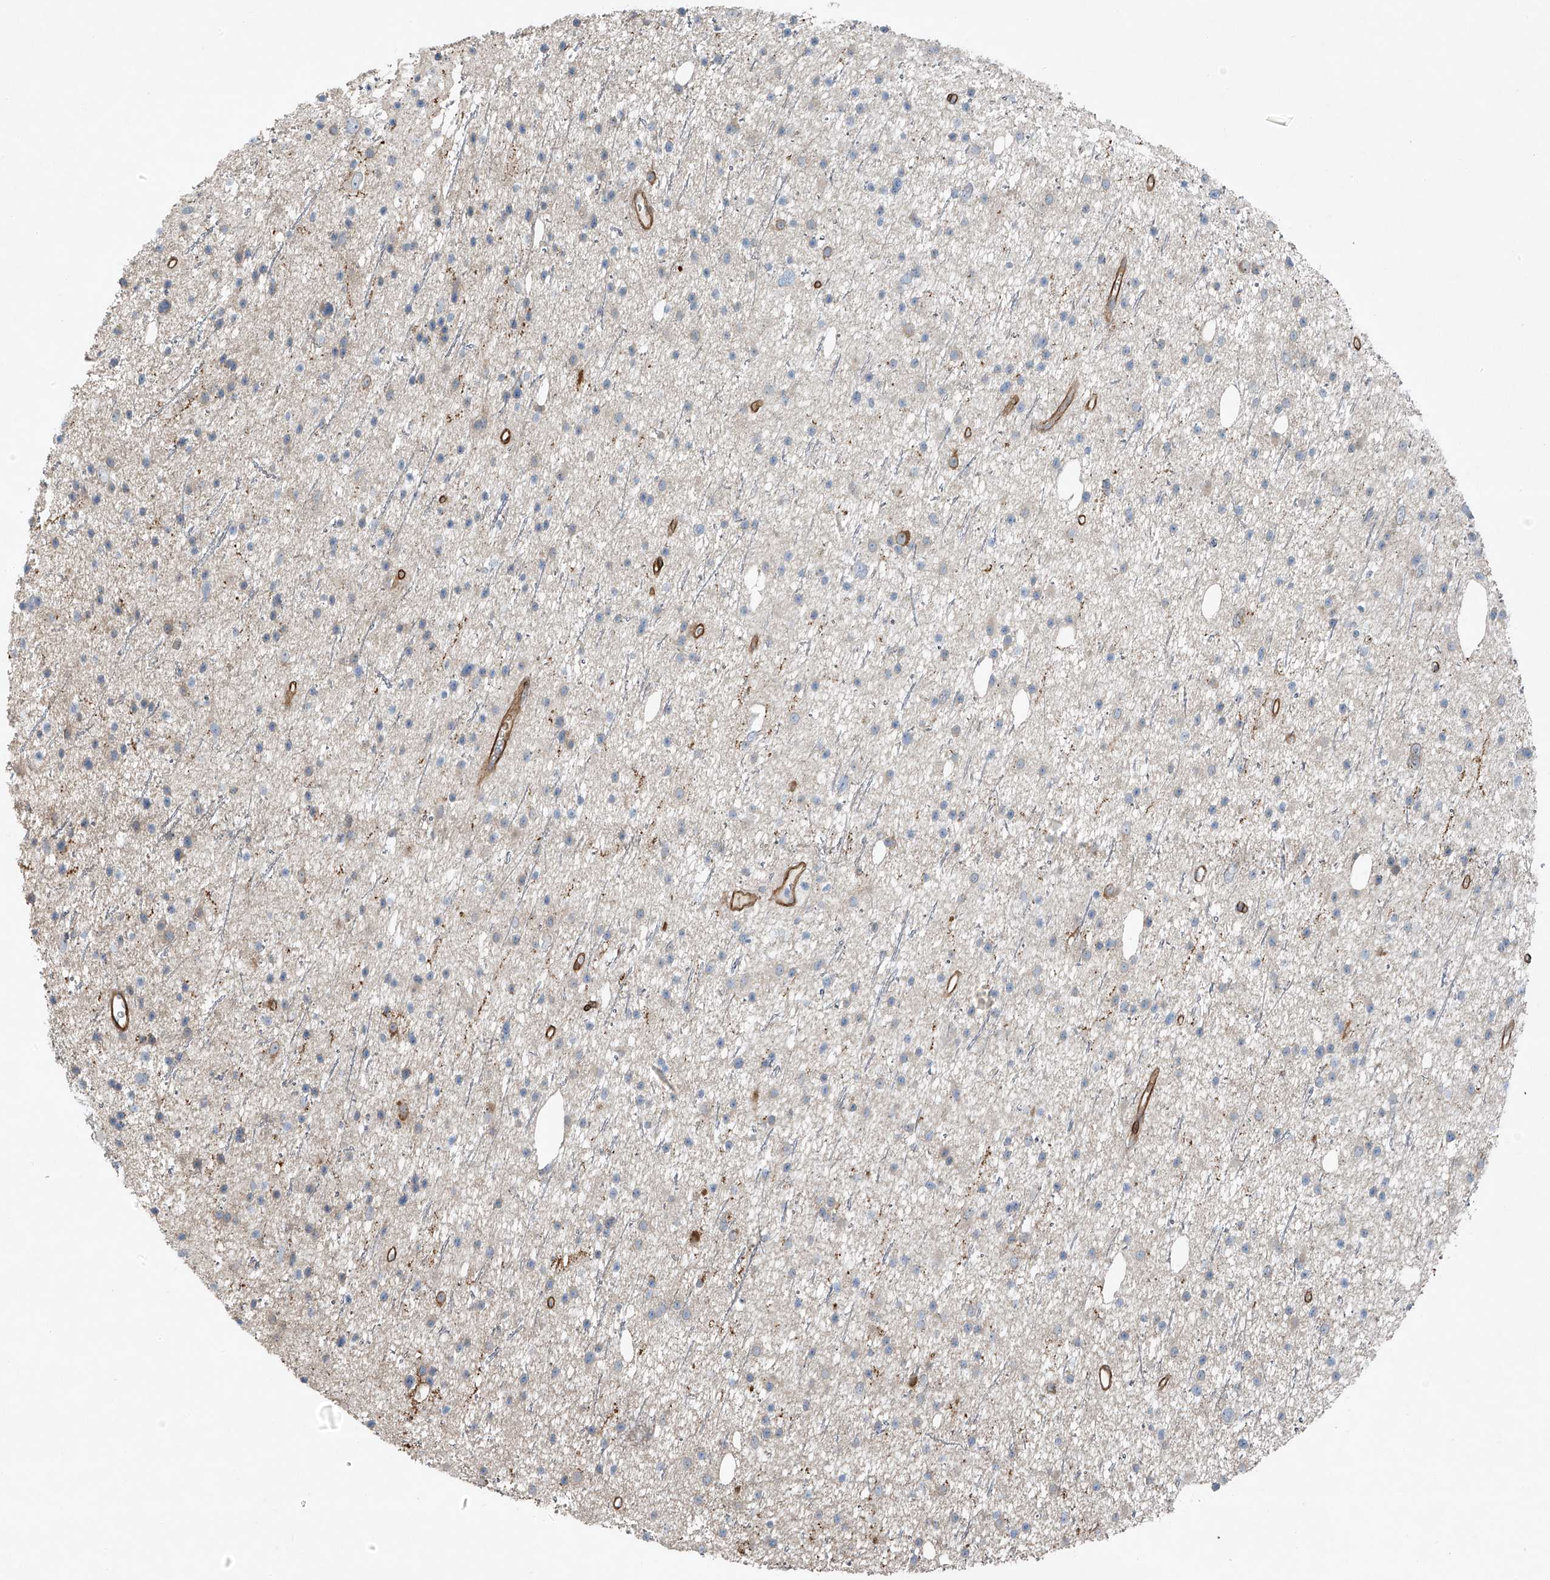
{"staining": {"intensity": "negative", "quantity": "none", "location": "none"}, "tissue": "glioma", "cell_type": "Tumor cells", "image_type": "cancer", "snomed": [{"axis": "morphology", "description": "Glioma, malignant, Low grade"}, {"axis": "topography", "description": "Cerebral cortex"}], "caption": "A histopathology image of human glioma is negative for staining in tumor cells.", "gene": "TNS2", "patient": {"sex": "female", "age": 39}}